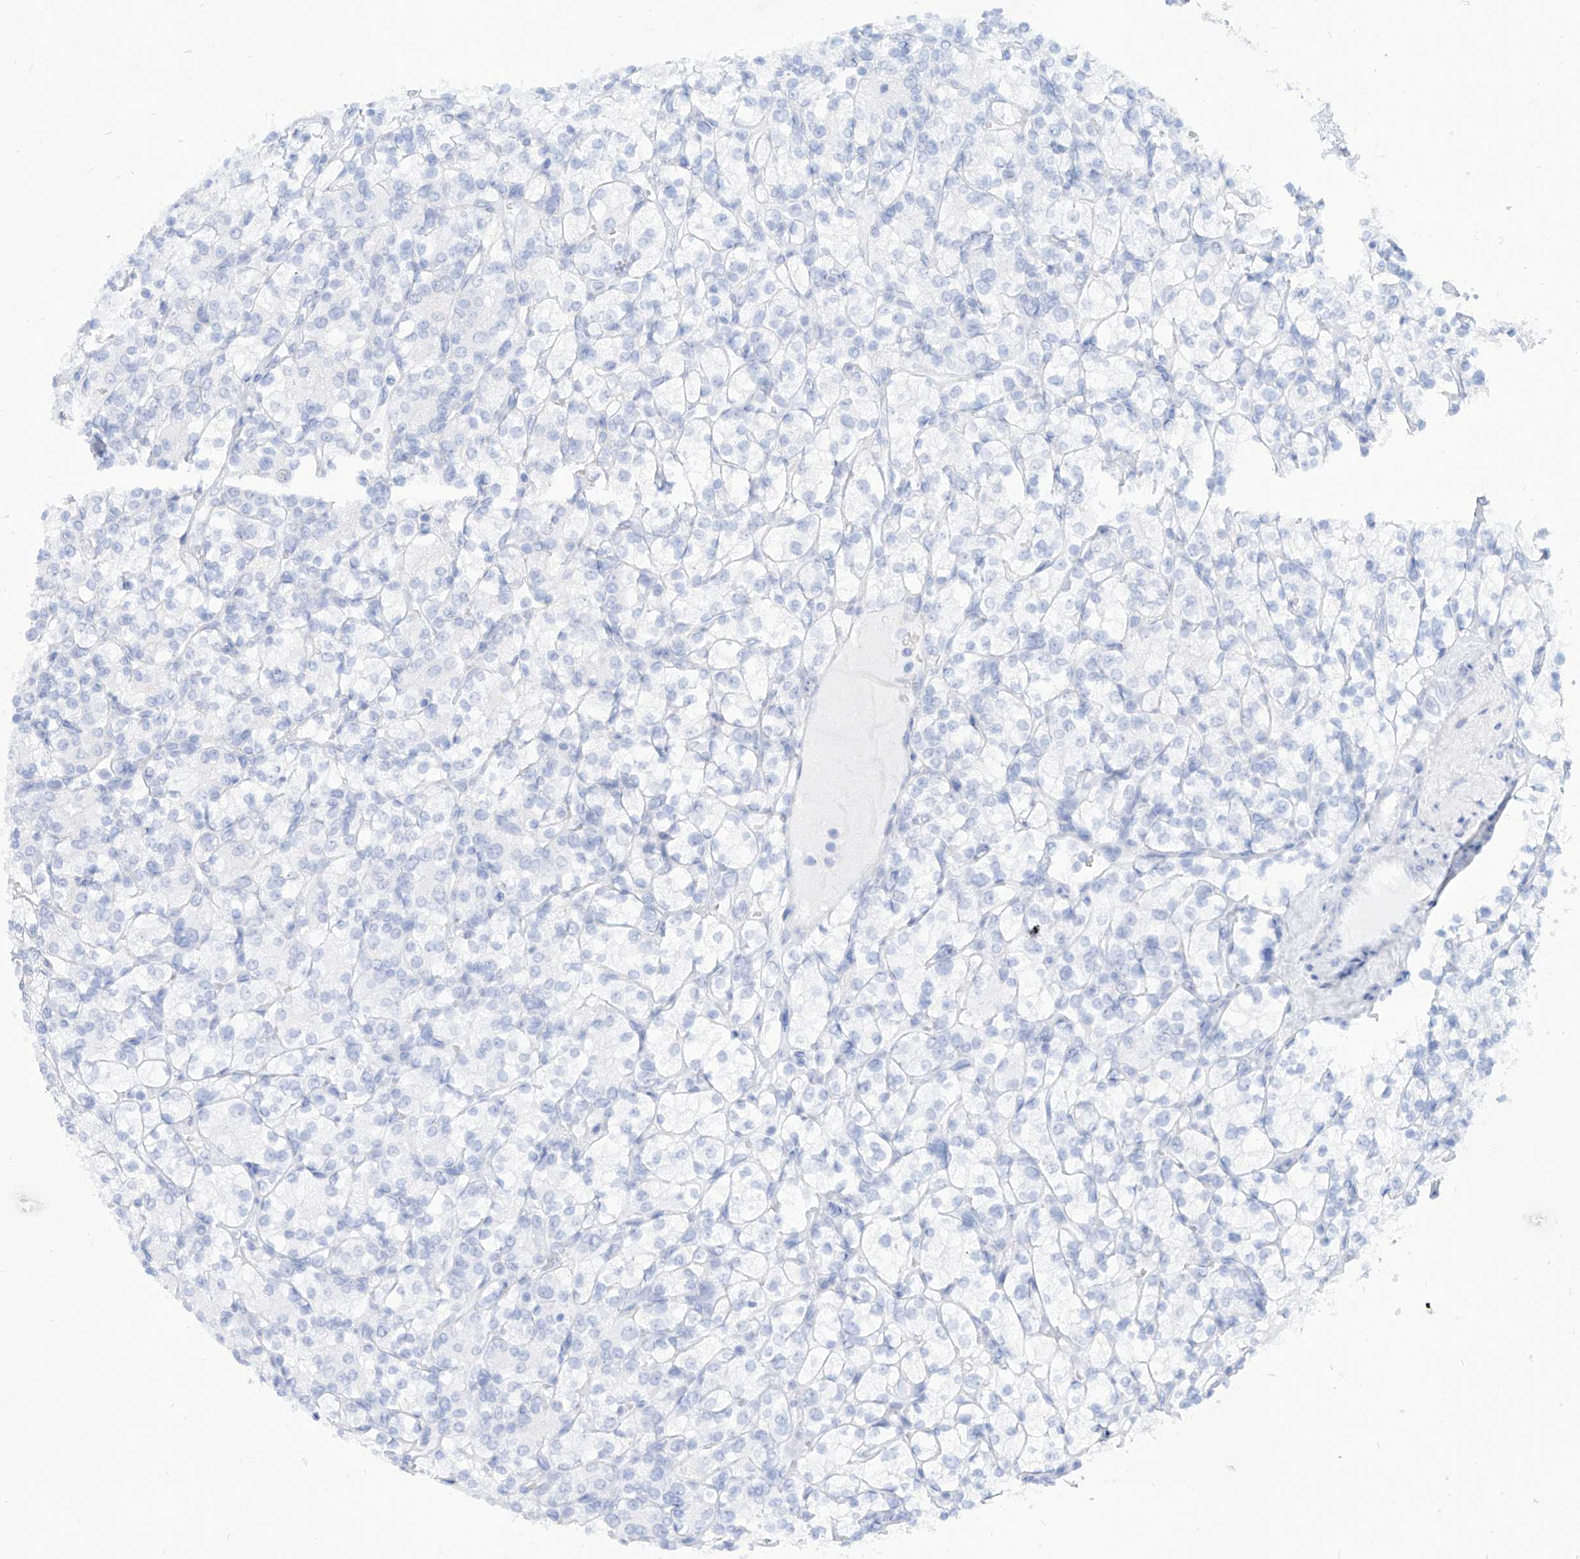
{"staining": {"intensity": "negative", "quantity": "none", "location": "none"}, "tissue": "renal cancer", "cell_type": "Tumor cells", "image_type": "cancer", "snomed": [{"axis": "morphology", "description": "Adenocarcinoma, NOS"}, {"axis": "topography", "description": "Kidney"}], "caption": "Photomicrograph shows no significant protein positivity in tumor cells of renal cancer (adenocarcinoma).", "gene": "PDXK", "patient": {"sex": "male", "age": 77}}